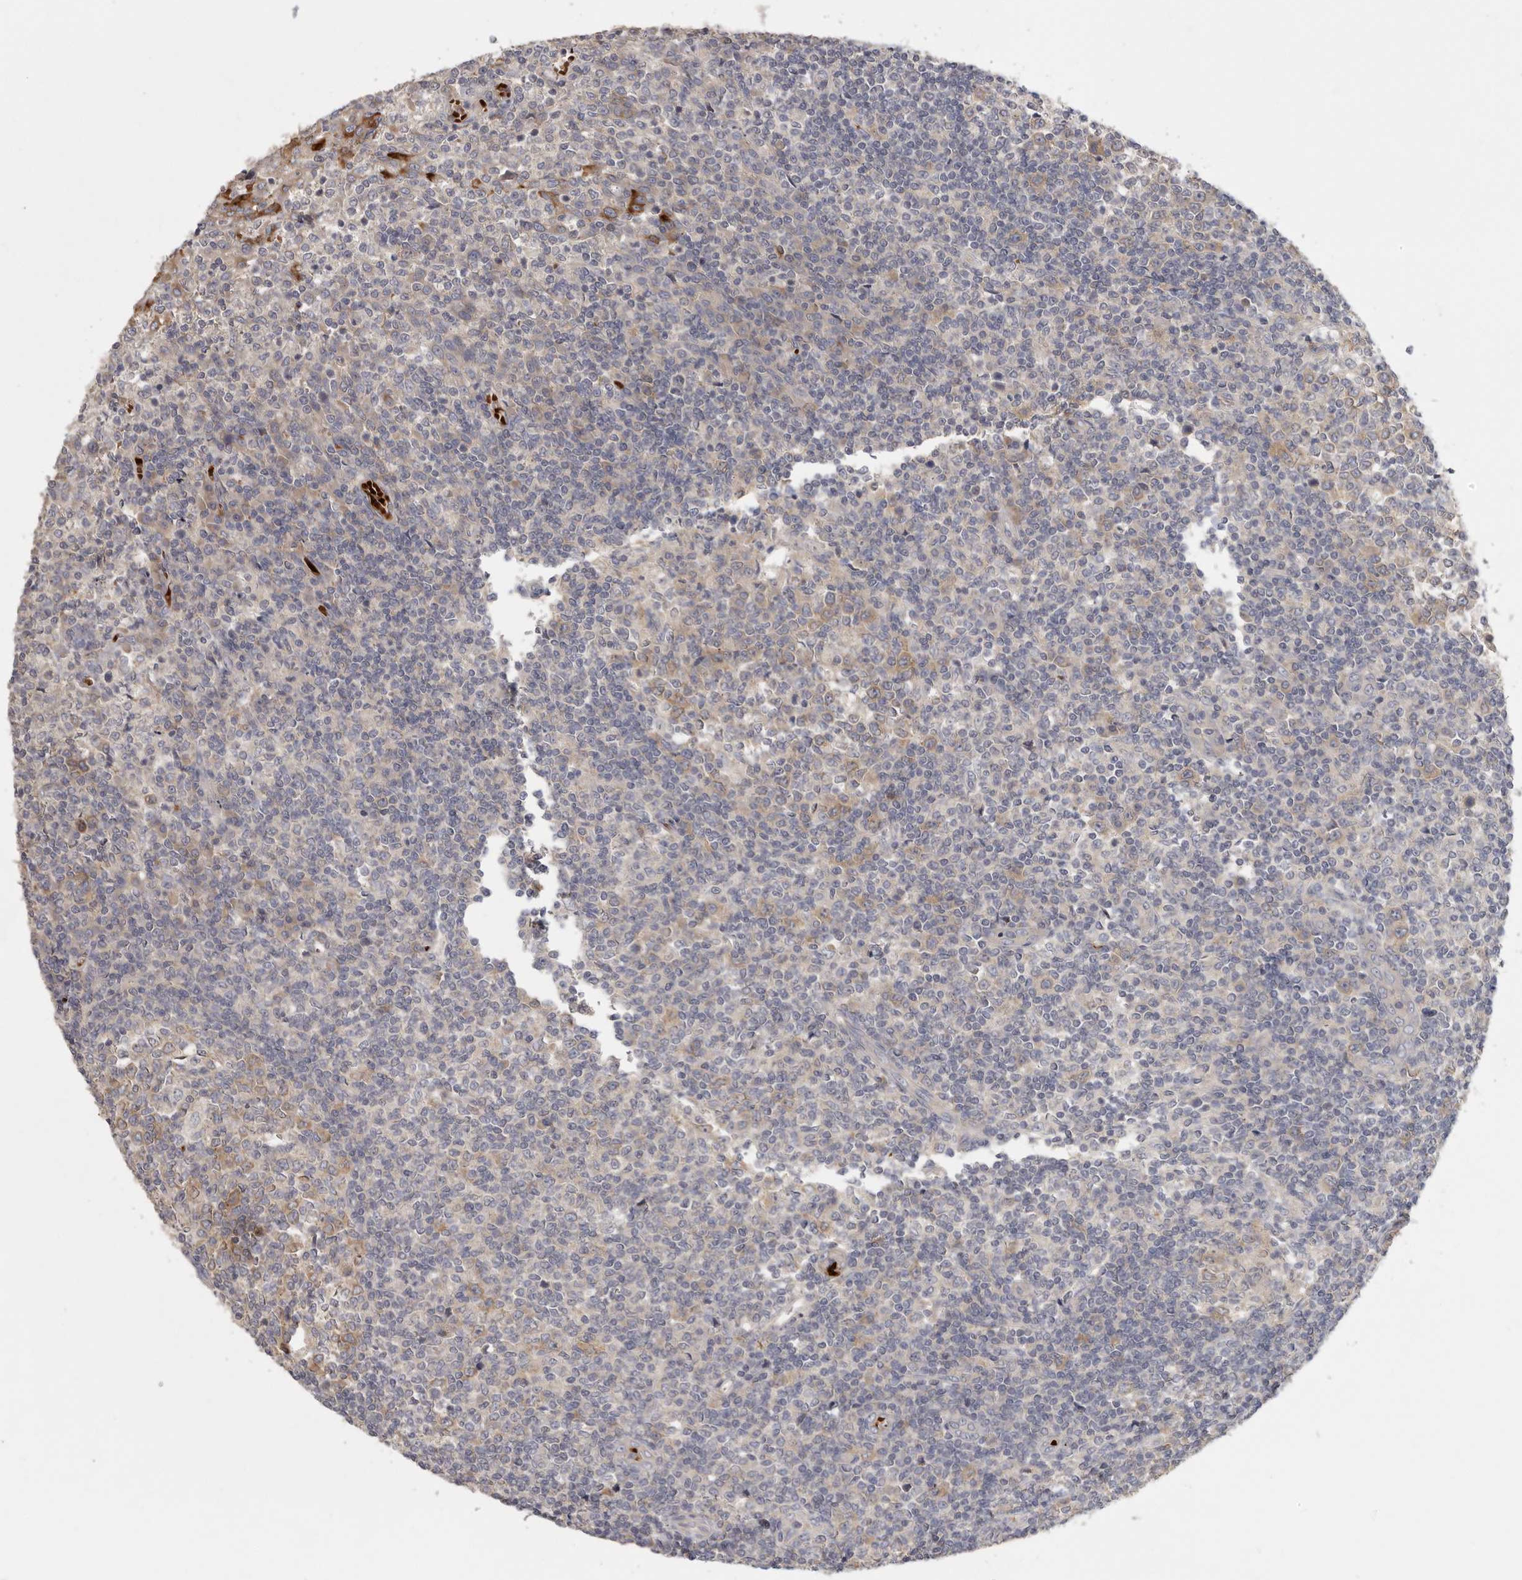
{"staining": {"intensity": "moderate", "quantity": "25%-75%", "location": "cytoplasmic/membranous"}, "tissue": "tonsil", "cell_type": "Germinal center cells", "image_type": "normal", "snomed": [{"axis": "morphology", "description": "Normal tissue, NOS"}, {"axis": "topography", "description": "Tonsil"}], "caption": "This micrograph exhibits IHC staining of benign tonsil, with medium moderate cytoplasmic/membranous positivity in about 25%-75% of germinal center cells.", "gene": "CFAP298", "patient": {"sex": "female", "age": 19}}